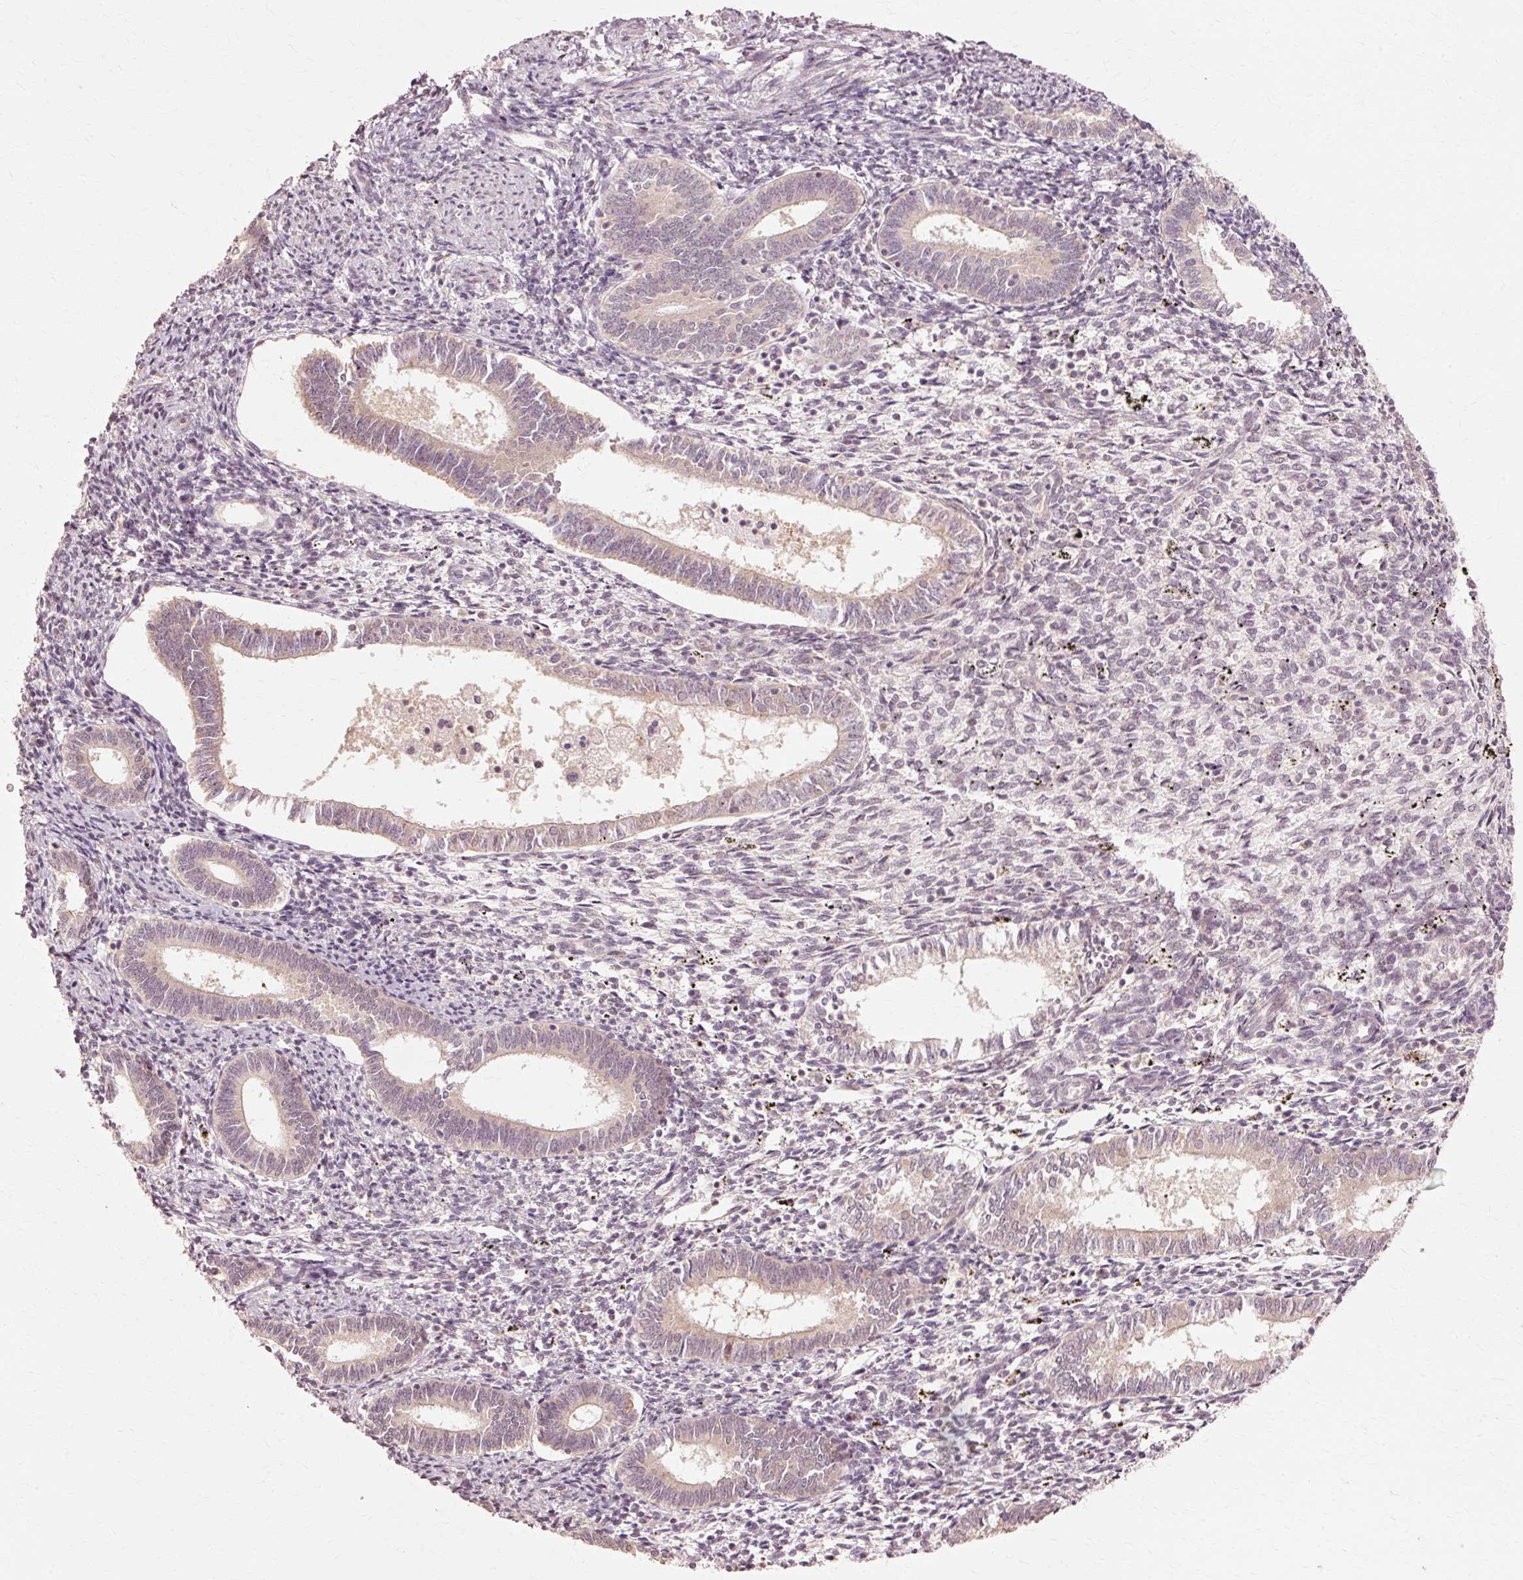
{"staining": {"intensity": "negative", "quantity": "none", "location": "none"}, "tissue": "endometrium", "cell_type": "Cells in endometrial stroma", "image_type": "normal", "snomed": [{"axis": "morphology", "description": "Normal tissue, NOS"}, {"axis": "topography", "description": "Endometrium"}], "caption": "Immunohistochemistry photomicrograph of normal endometrium: human endometrium stained with DAB reveals no significant protein positivity in cells in endometrial stroma.", "gene": "RGPD5", "patient": {"sex": "female", "age": 41}}